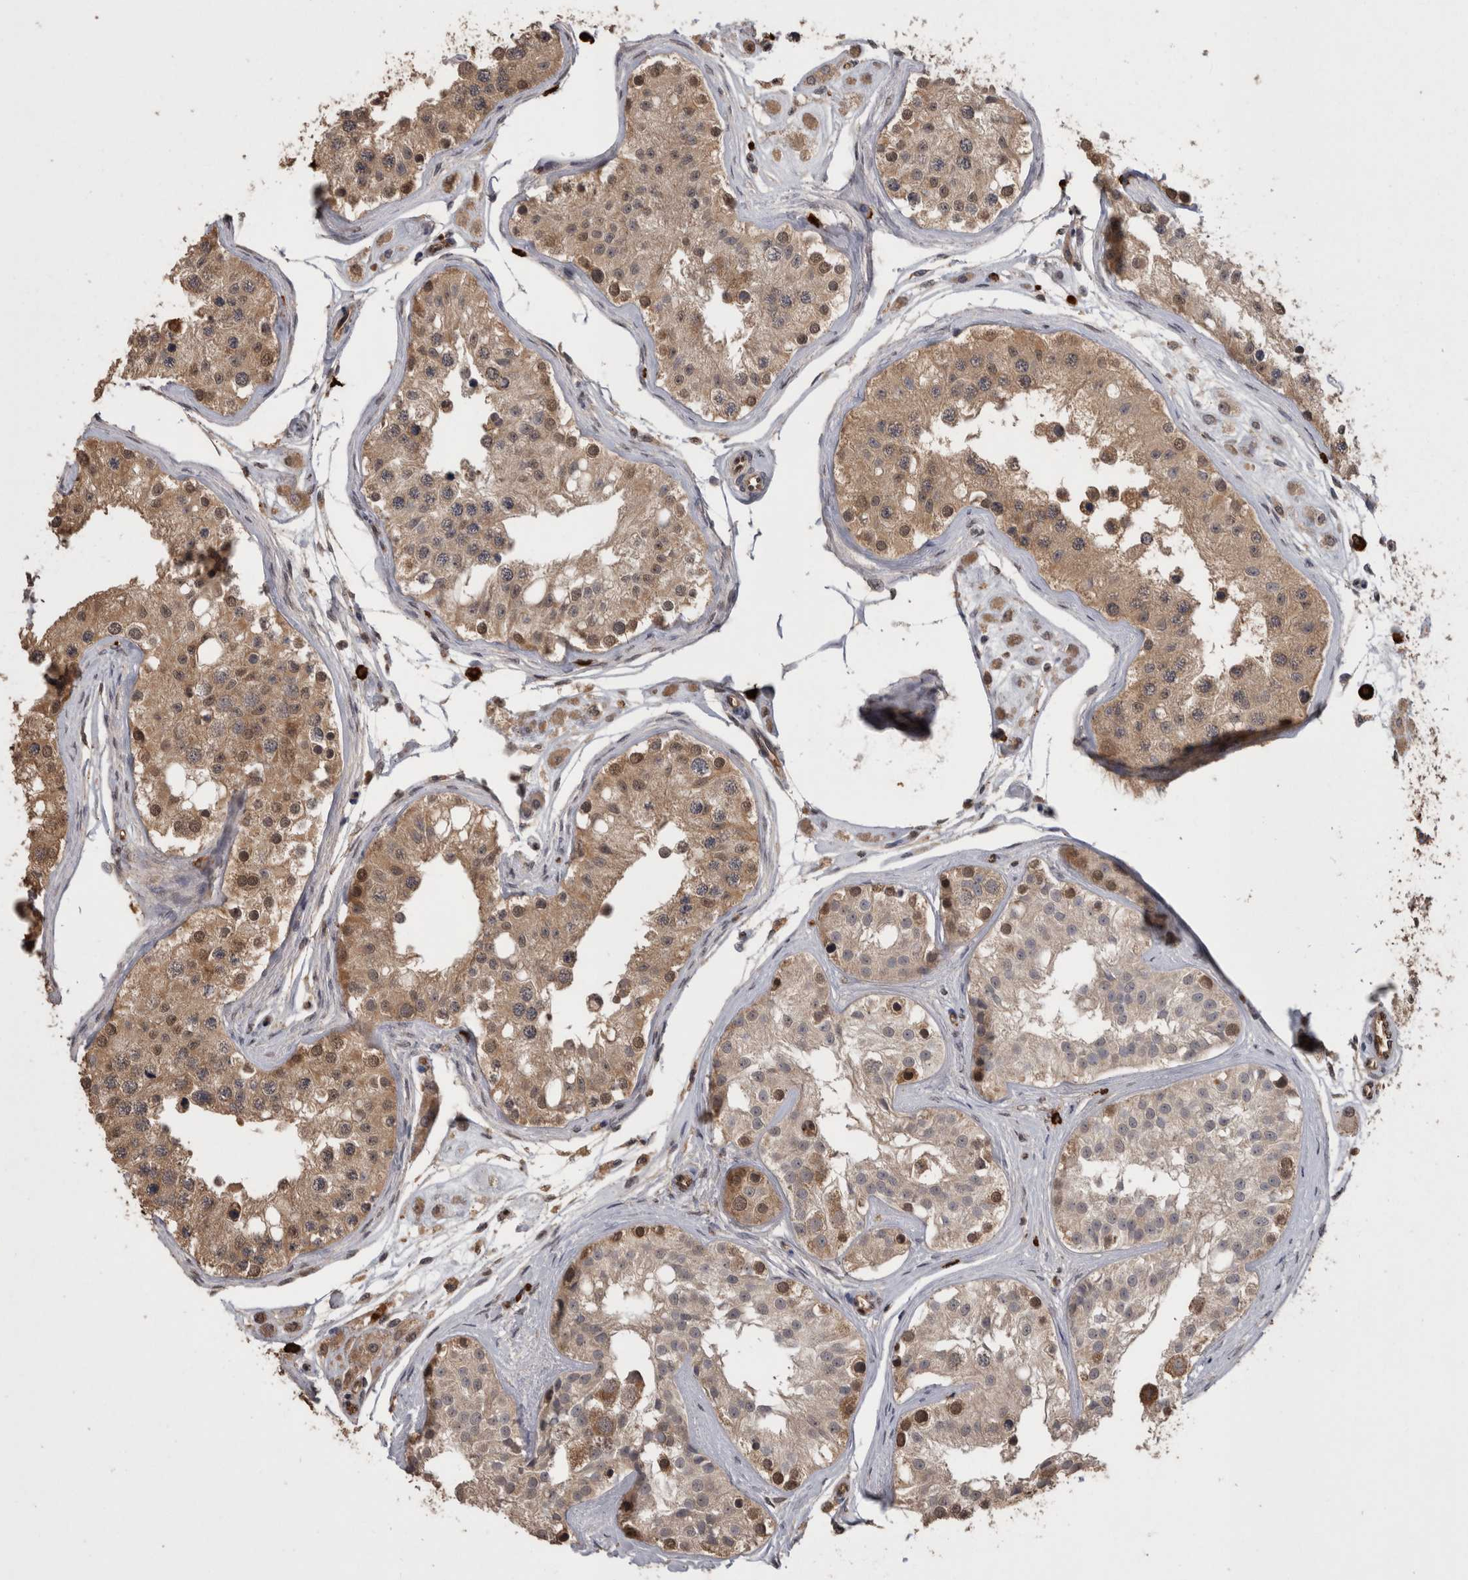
{"staining": {"intensity": "moderate", "quantity": ">75%", "location": "cytoplasmic/membranous,nuclear"}, "tissue": "testis", "cell_type": "Cells in seminiferous ducts", "image_type": "normal", "snomed": [{"axis": "morphology", "description": "Normal tissue, NOS"}, {"axis": "morphology", "description": "Adenocarcinoma, metastatic, NOS"}, {"axis": "topography", "description": "Testis"}], "caption": "This is a micrograph of immunohistochemistry (IHC) staining of benign testis, which shows moderate expression in the cytoplasmic/membranous,nuclear of cells in seminiferous ducts.", "gene": "LXN", "patient": {"sex": "male", "age": 26}}